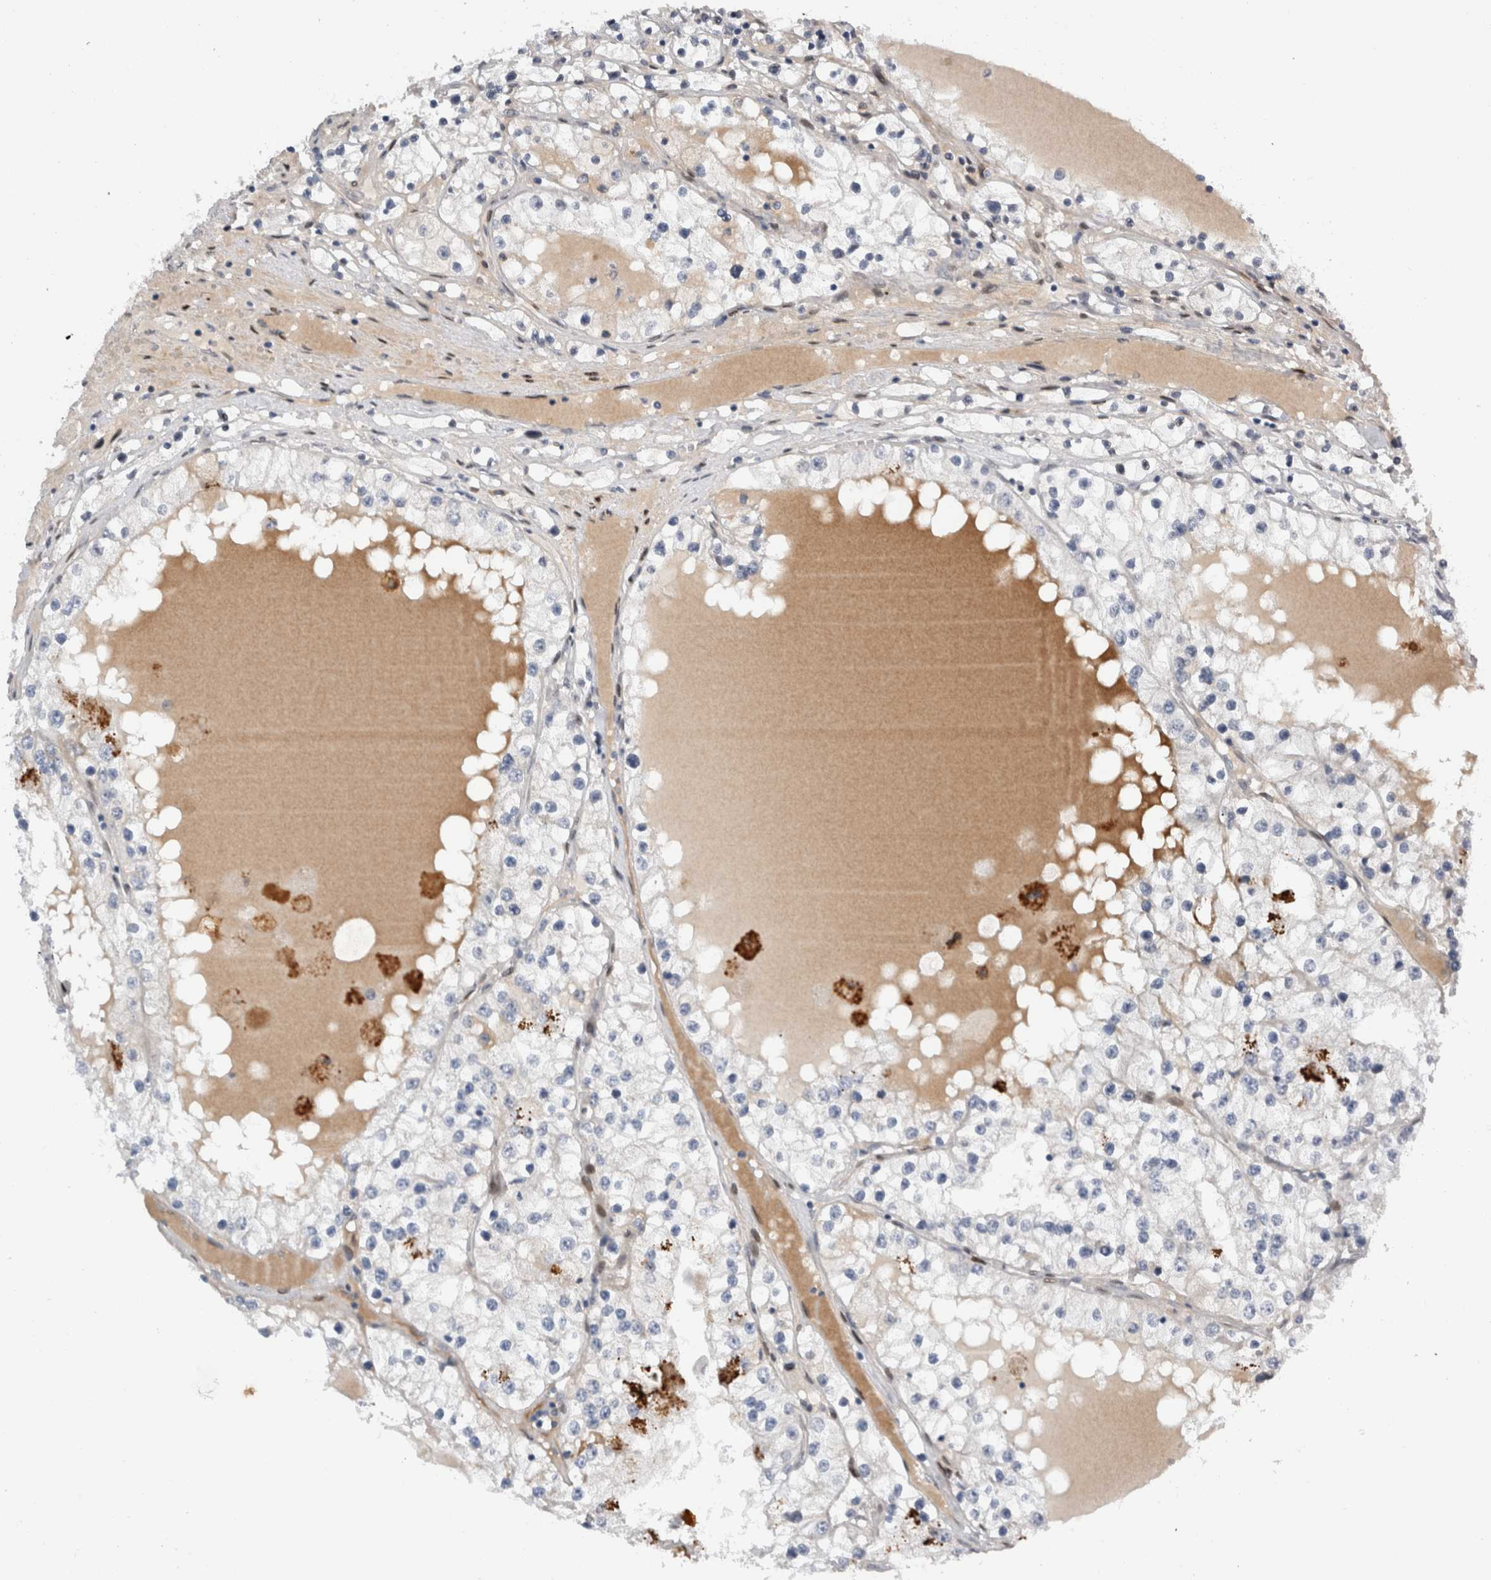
{"staining": {"intensity": "negative", "quantity": "none", "location": "none"}, "tissue": "renal cancer", "cell_type": "Tumor cells", "image_type": "cancer", "snomed": [{"axis": "morphology", "description": "Adenocarcinoma, NOS"}, {"axis": "topography", "description": "Kidney"}], "caption": "There is no significant staining in tumor cells of renal adenocarcinoma.", "gene": "DMTN", "patient": {"sex": "male", "age": 68}}